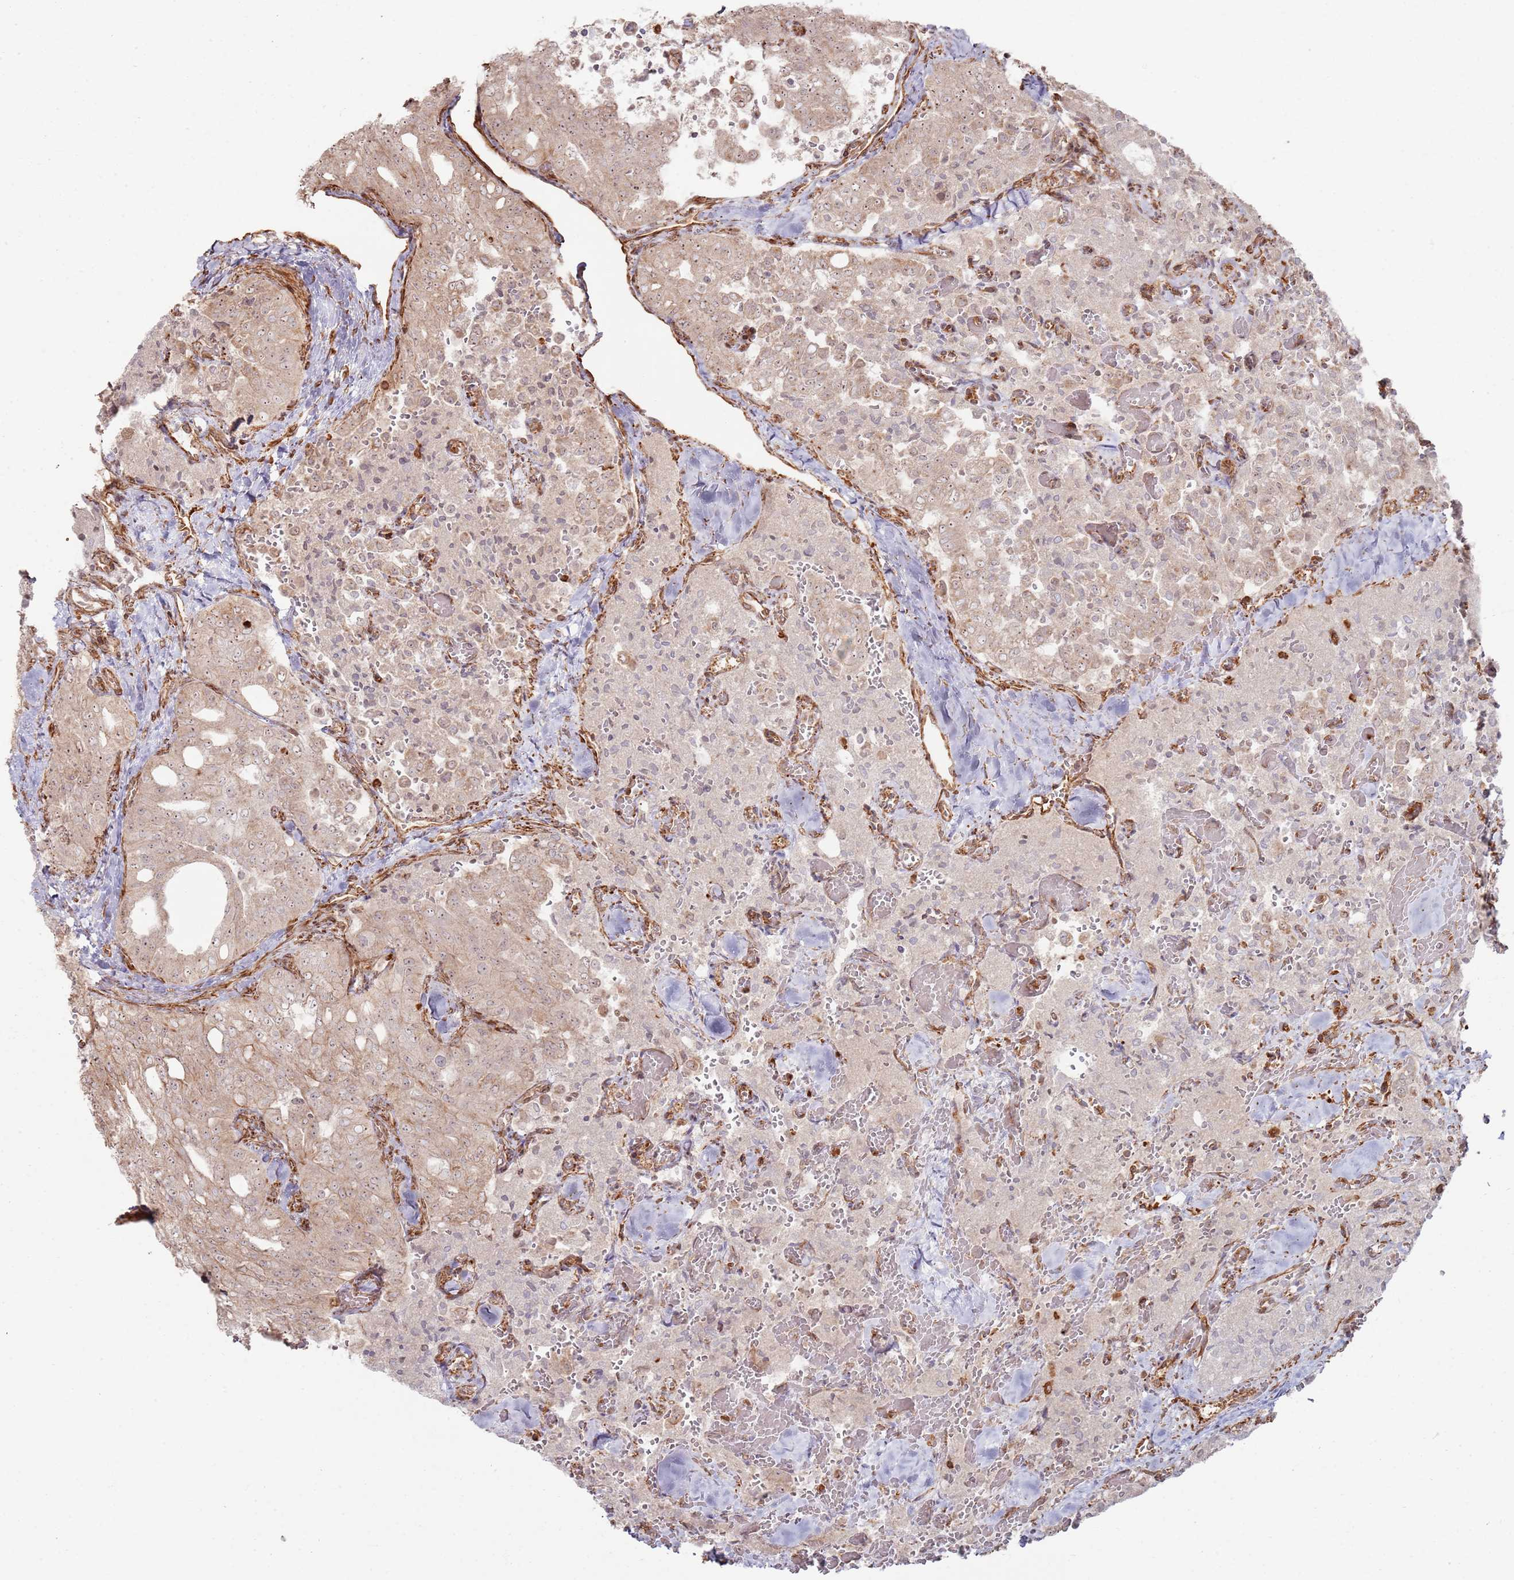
{"staining": {"intensity": "weak", "quantity": "25%-75%", "location": "cytoplasmic/membranous,nuclear"}, "tissue": "thyroid cancer", "cell_type": "Tumor cells", "image_type": "cancer", "snomed": [{"axis": "morphology", "description": "Follicular adenoma carcinoma, NOS"}, {"axis": "topography", "description": "Thyroid gland"}], "caption": "This histopathology image displays immunohistochemistry (IHC) staining of human thyroid cancer (follicular adenoma carcinoma), with low weak cytoplasmic/membranous and nuclear positivity in about 25%-75% of tumor cells.", "gene": "PHF21A", "patient": {"sex": "male", "age": 75}}